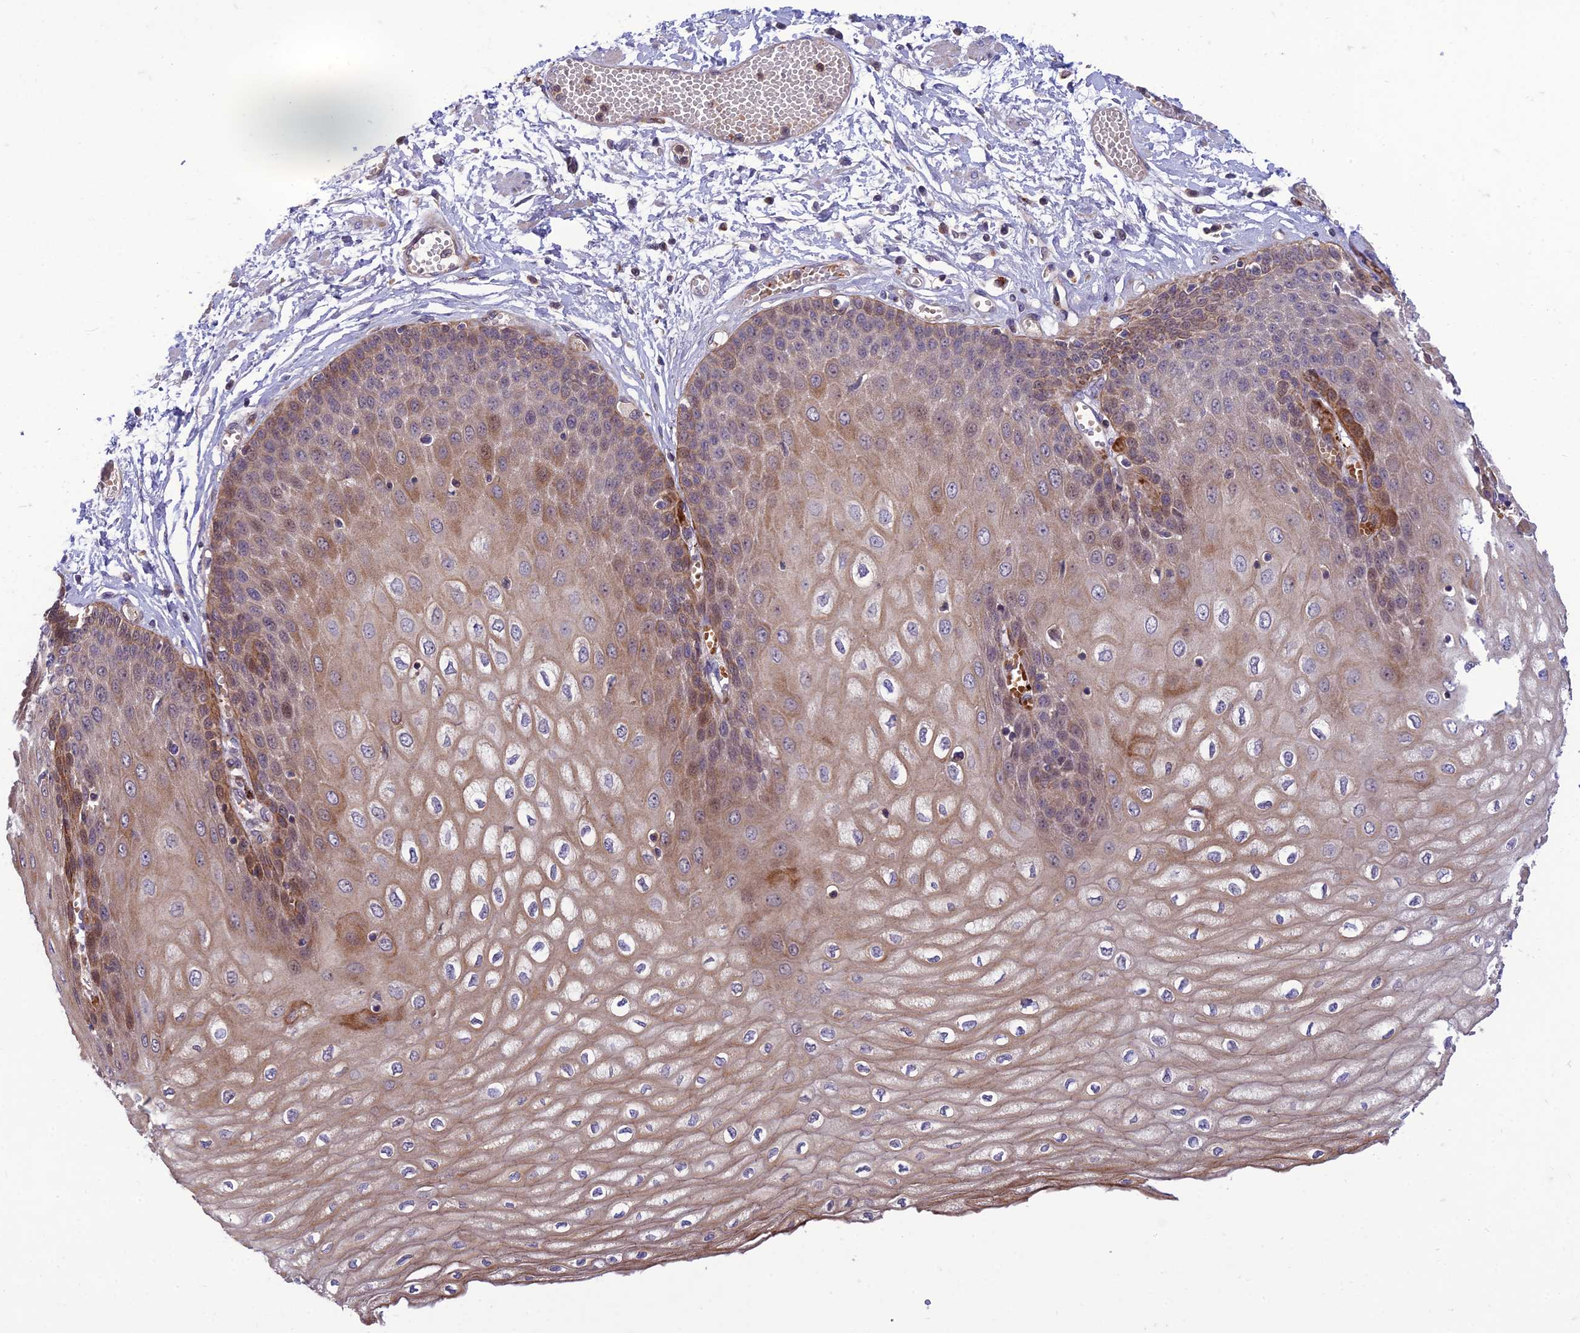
{"staining": {"intensity": "moderate", "quantity": ">75%", "location": "cytoplasmic/membranous"}, "tissue": "esophagus", "cell_type": "Squamous epithelial cells", "image_type": "normal", "snomed": [{"axis": "morphology", "description": "Normal tissue, NOS"}, {"axis": "topography", "description": "Esophagus"}], "caption": "Immunohistochemistry (DAB) staining of normal human esophagus reveals moderate cytoplasmic/membranous protein staining in about >75% of squamous epithelial cells.", "gene": "IRAK3", "patient": {"sex": "male", "age": 60}}